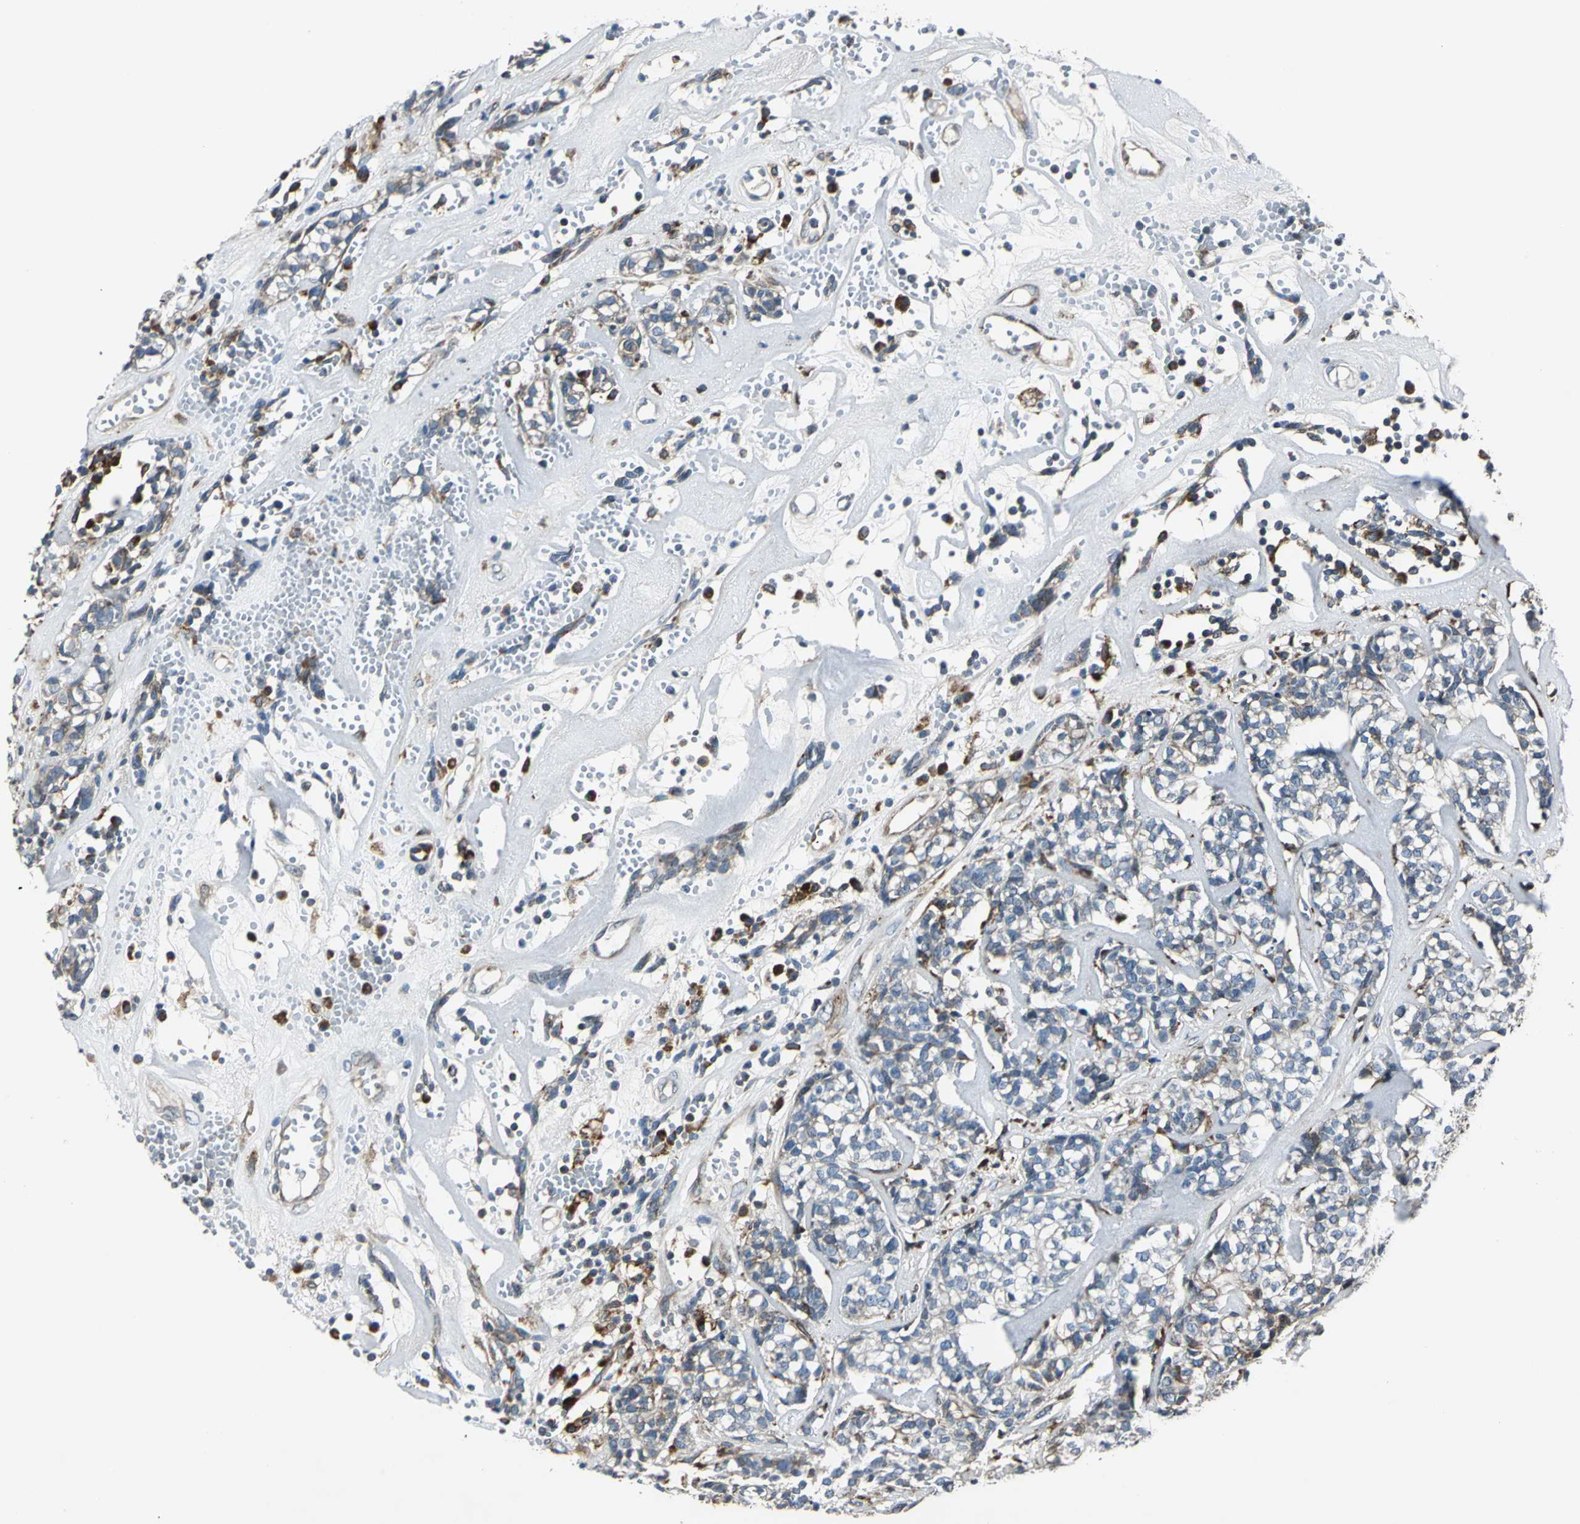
{"staining": {"intensity": "moderate", "quantity": "<25%", "location": "cytoplasmic/membranous"}, "tissue": "head and neck cancer", "cell_type": "Tumor cells", "image_type": "cancer", "snomed": [{"axis": "morphology", "description": "Adenocarcinoma, NOS"}, {"axis": "topography", "description": "Salivary gland"}, {"axis": "topography", "description": "Head-Neck"}], "caption": "An immunohistochemistry (IHC) photomicrograph of neoplastic tissue is shown. Protein staining in brown labels moderate cytoplasmic/membranous positivity in head and neck cancer within tumor cells. Immunohistochemistry (ihc) stains the protein of interest in brown and the nuclei are stained blue.", "gene": "HTATIP2", "patient": {"sex": "female", "age": 65}}